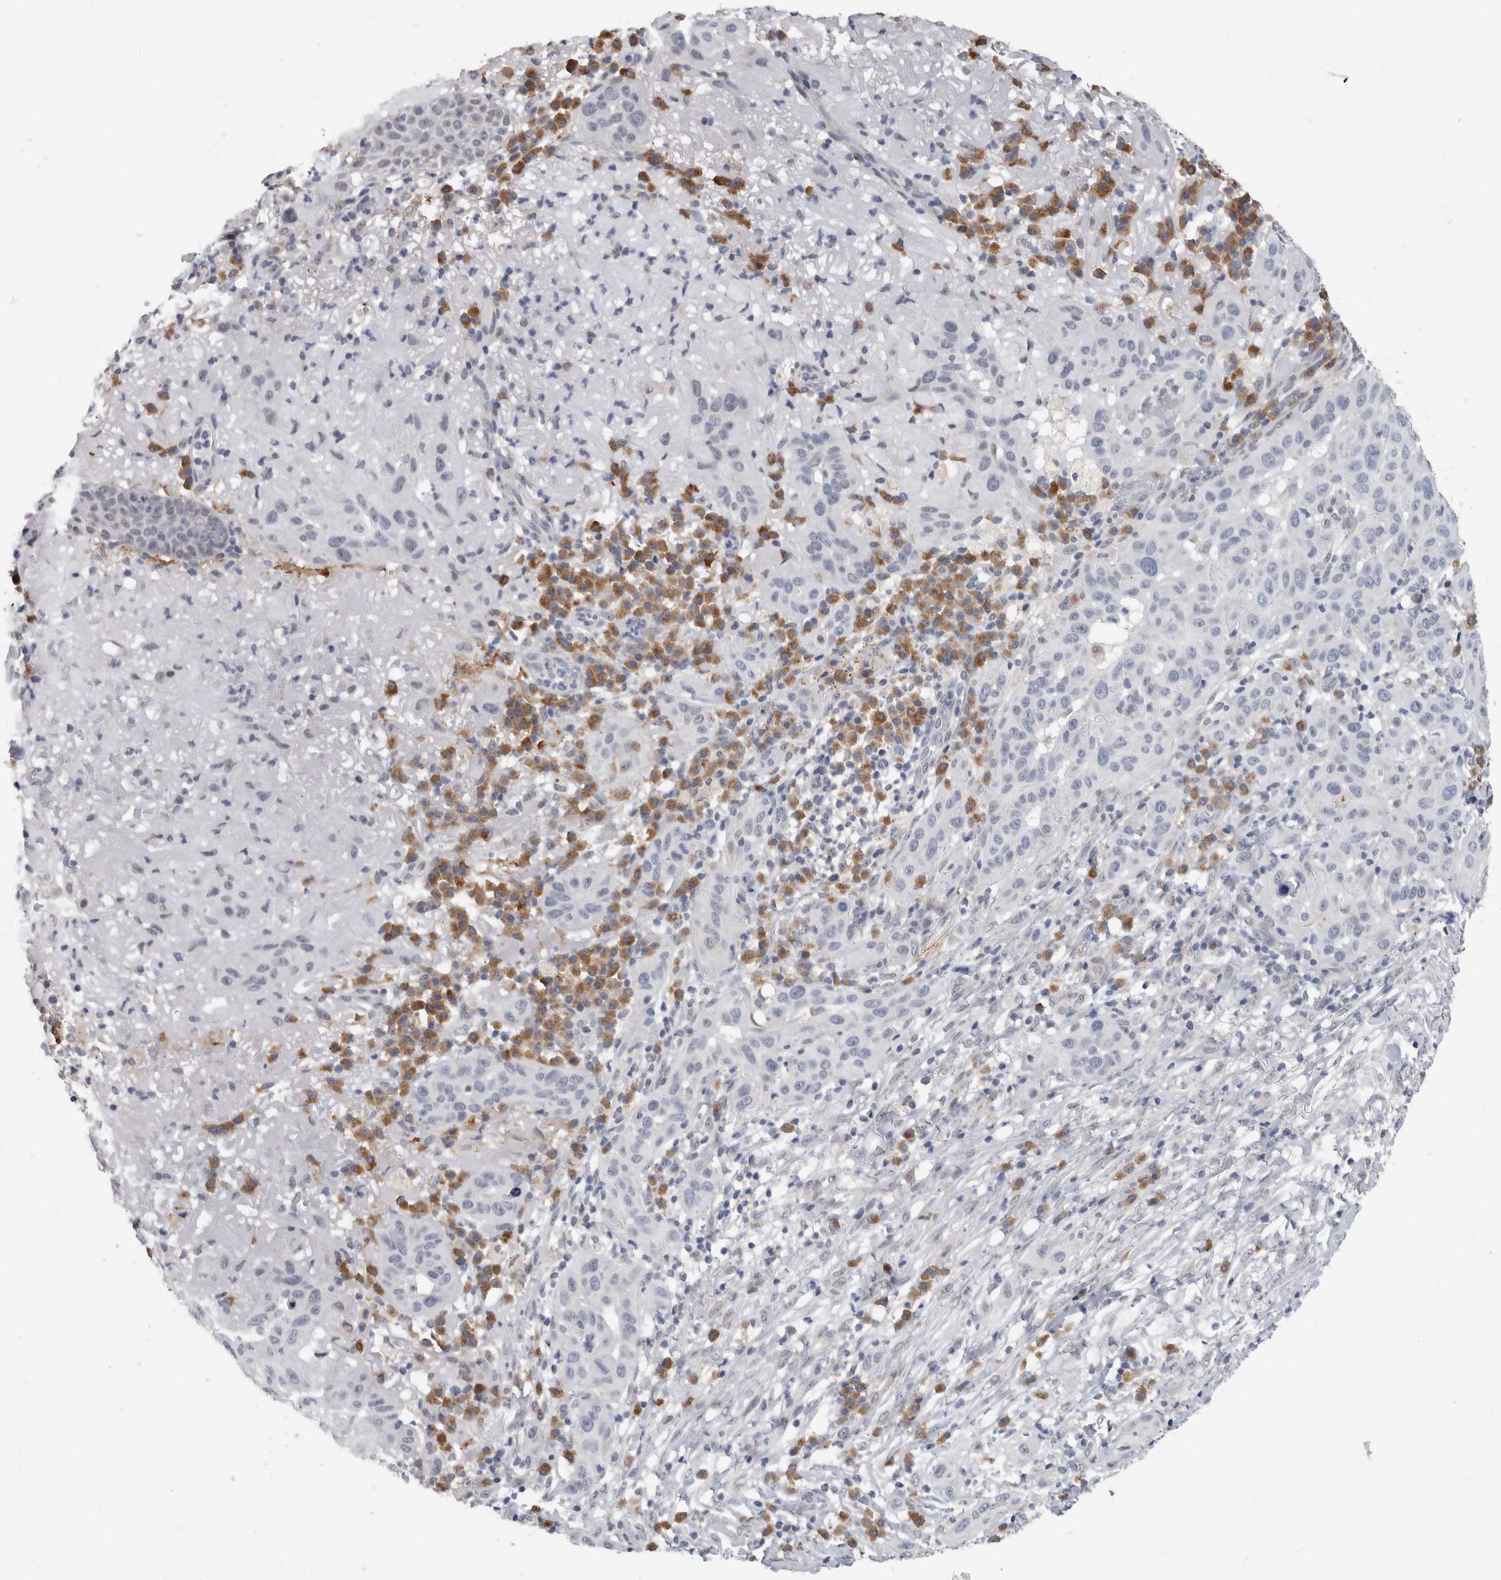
{"staining": {"intensity": "negative", "quantity": "none", "location": "none"}, "tissue": "skin cancer", "cell_type": "Tumor cells", "image_type": "cancer", "snomed": [{"axis": "morphology", "description": "Normal tissue, NOS"}, {"axis": "morphology", "description": "Squamous cell carcinoma, NOS"}, {"axis": "topography", "description": "Skin"}], "caption": "Histopathology image shows no significant protein expression in tumor cells of skin cancer.", "gene": "TMEM242", "patient": {"sex": "female", "age": 96}}